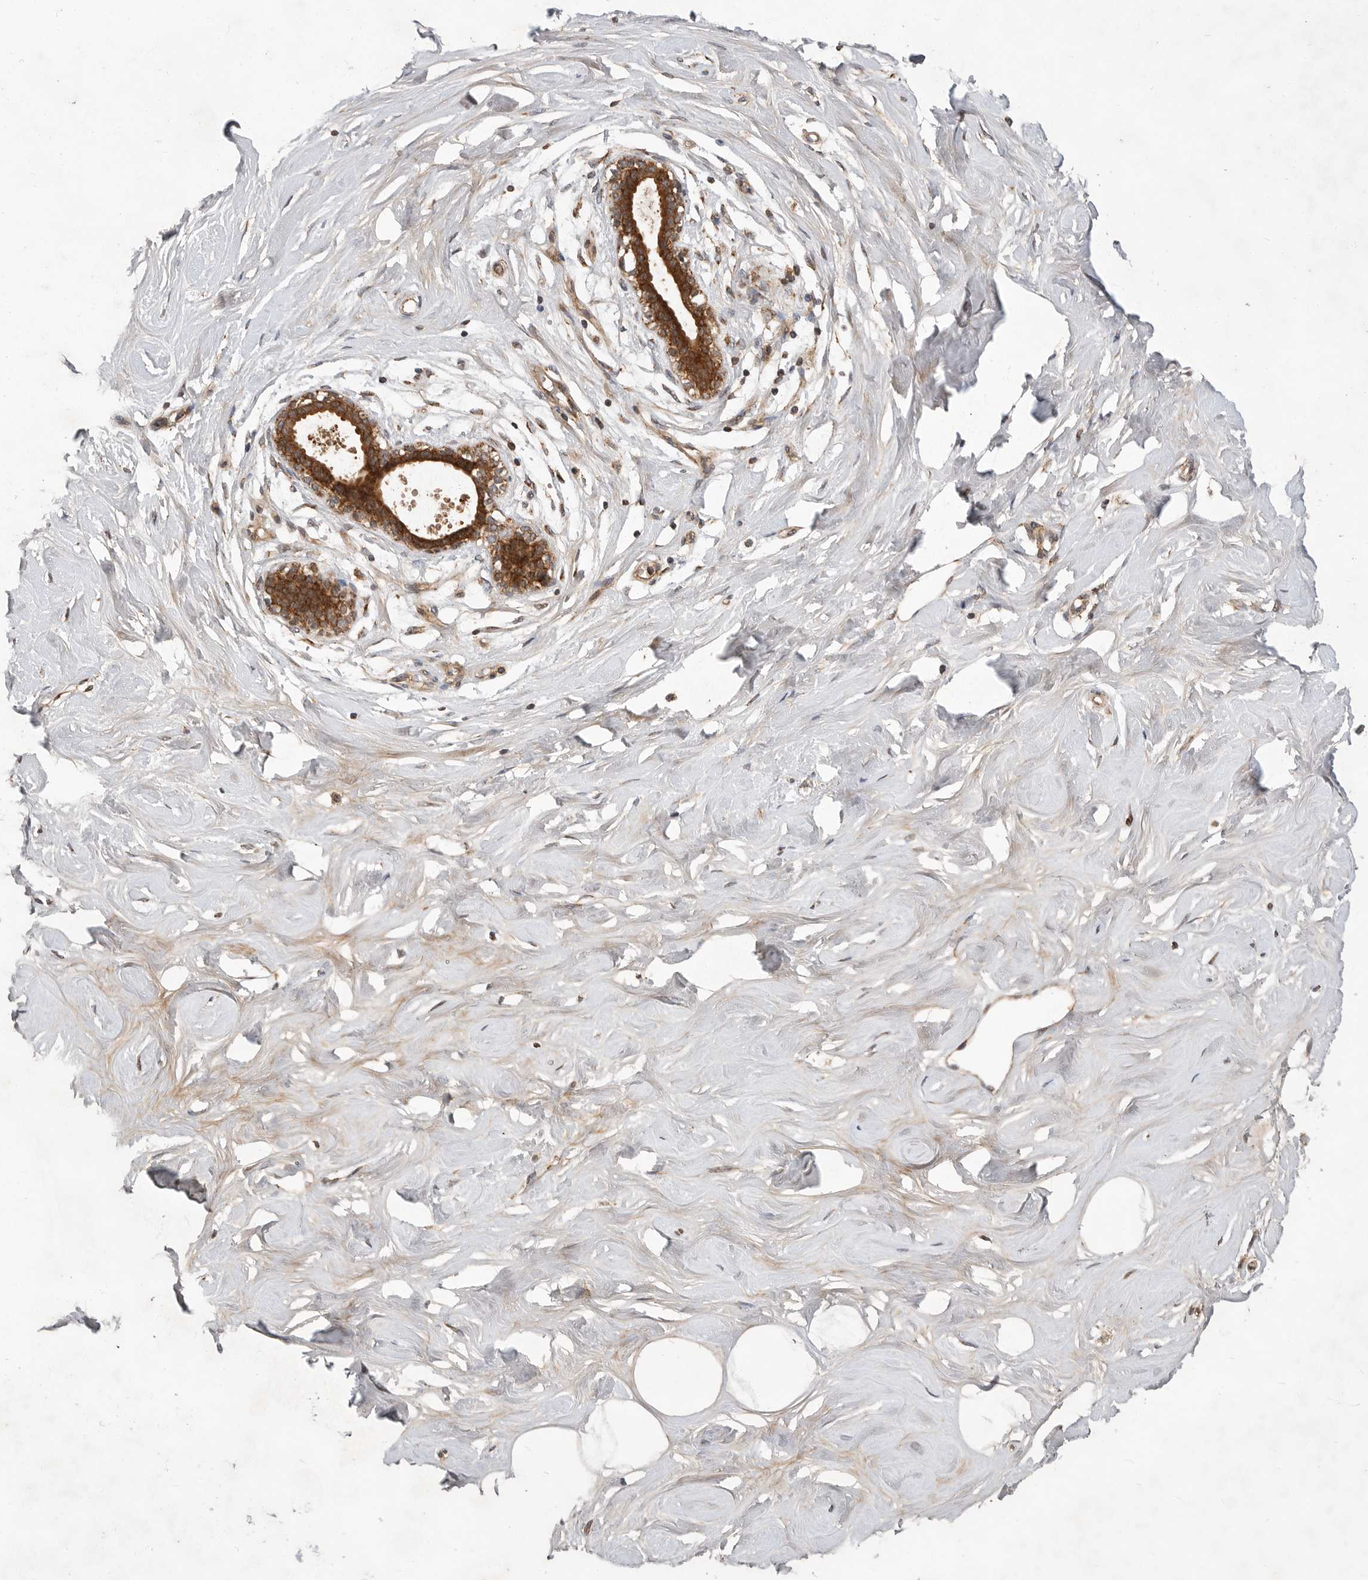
{"staining": {"intensity": "negative", "quantity": "none", "location": "none"}, "tissue": "breast", "cell_type": "Adipocytes", "image_type": "normal", "snomed": [{"axis": "morphology", "description": "Normal tissue, NOS"}, {"axis": "topography", "description": "Breast"}], "caption": "This is an immunohistochemistry micrograph of benign breast. There is no positivity in adipocytes.", "gene": "KYAT3", "patient": {"sex": "female", "age": 23}}